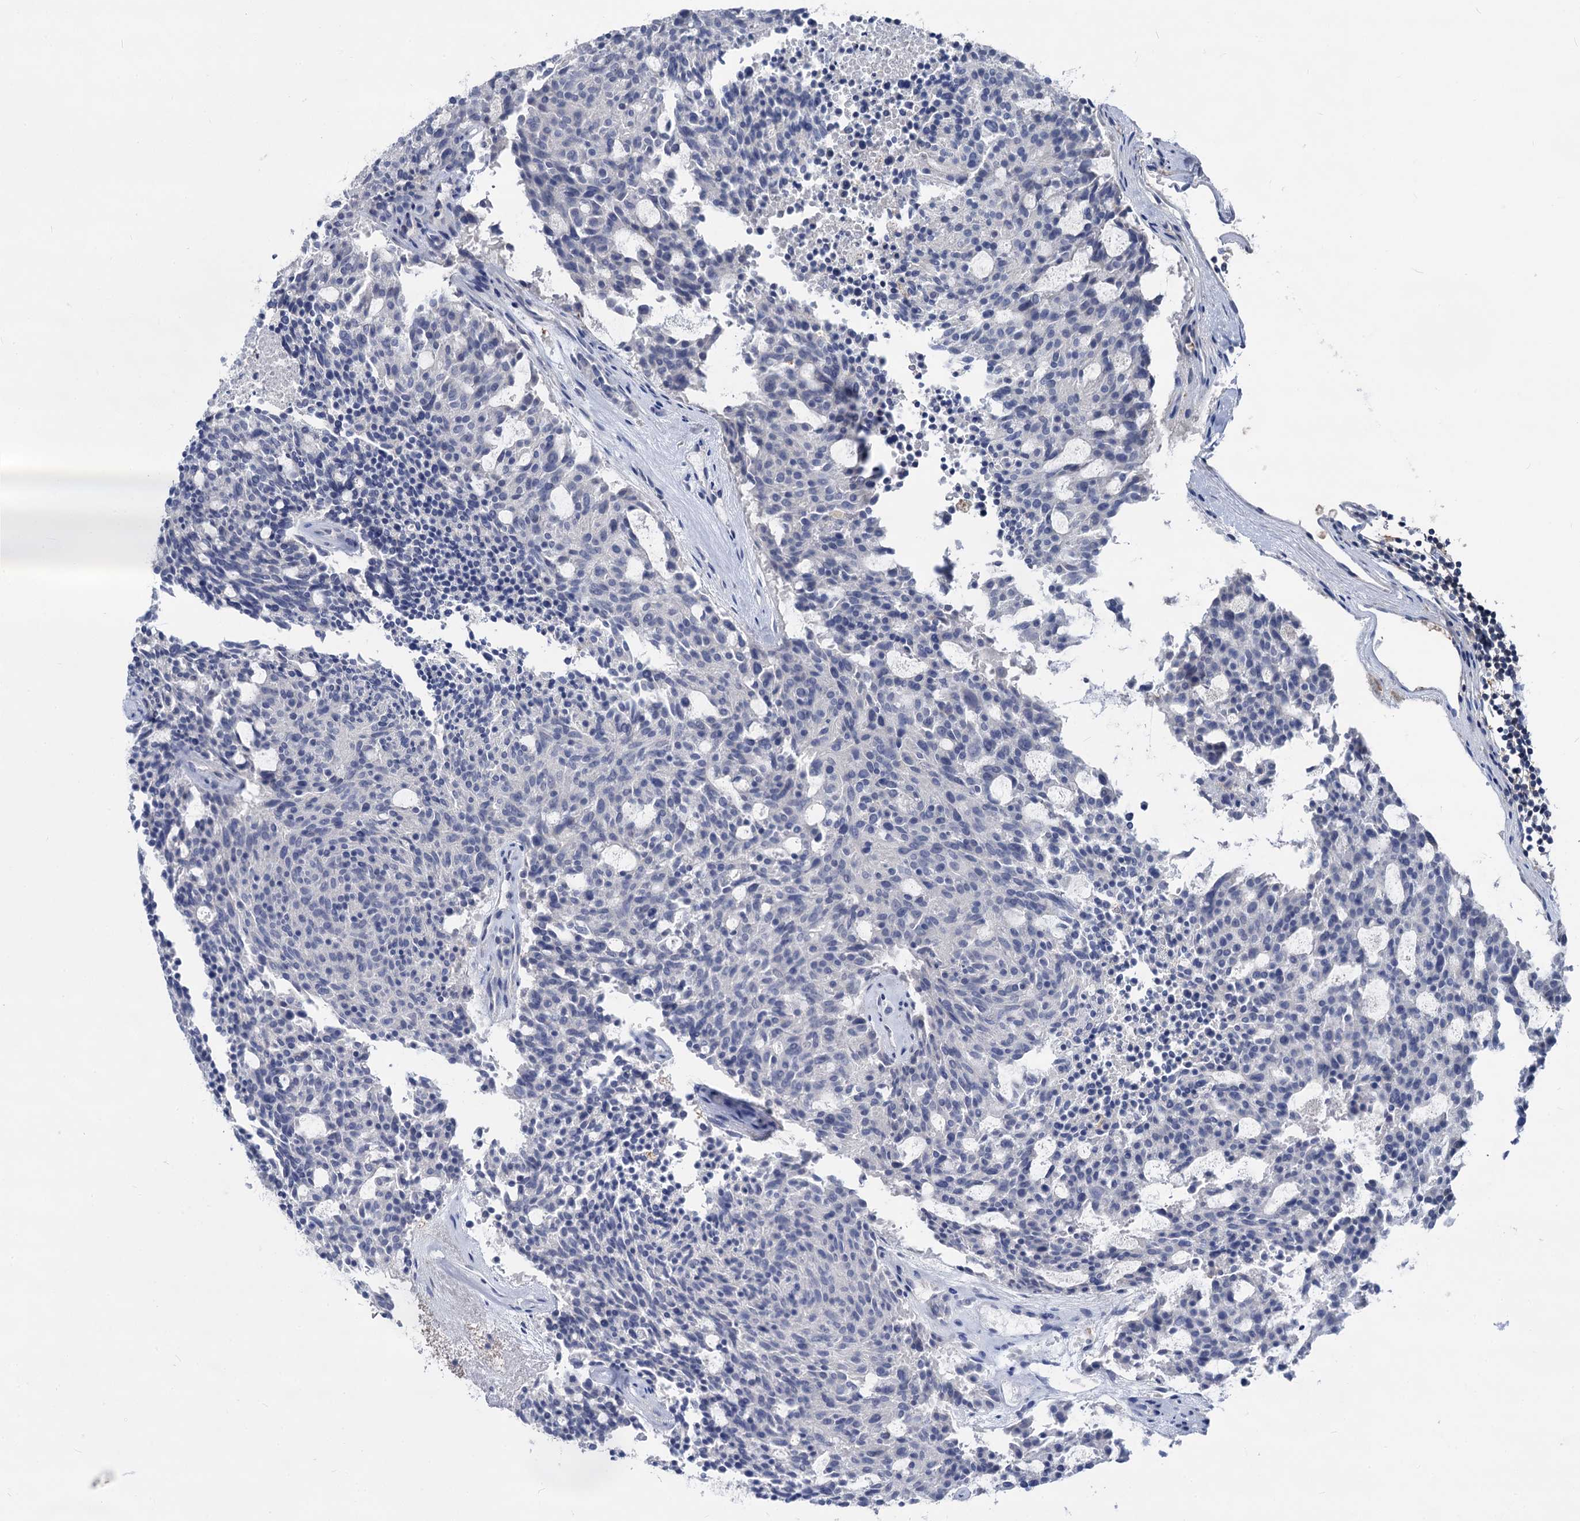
{"staining": {"intensity": "negative", "quantity": "none", "location": "none"}, "tissue": "carcinoid", "cell_type": "Tumor cells", "image_type": "cancer", "snomed": [{"axis": "morphology", "description": "Carcinoid, malignant, NOS"}, {"axis": "topography", "description": "Pancreas"}], "caption": "Image shows no significant protein positivity in tumor cells of carcinoid.", "gene": "RHOG", "patient": {"sex": "female", "age": 54}}